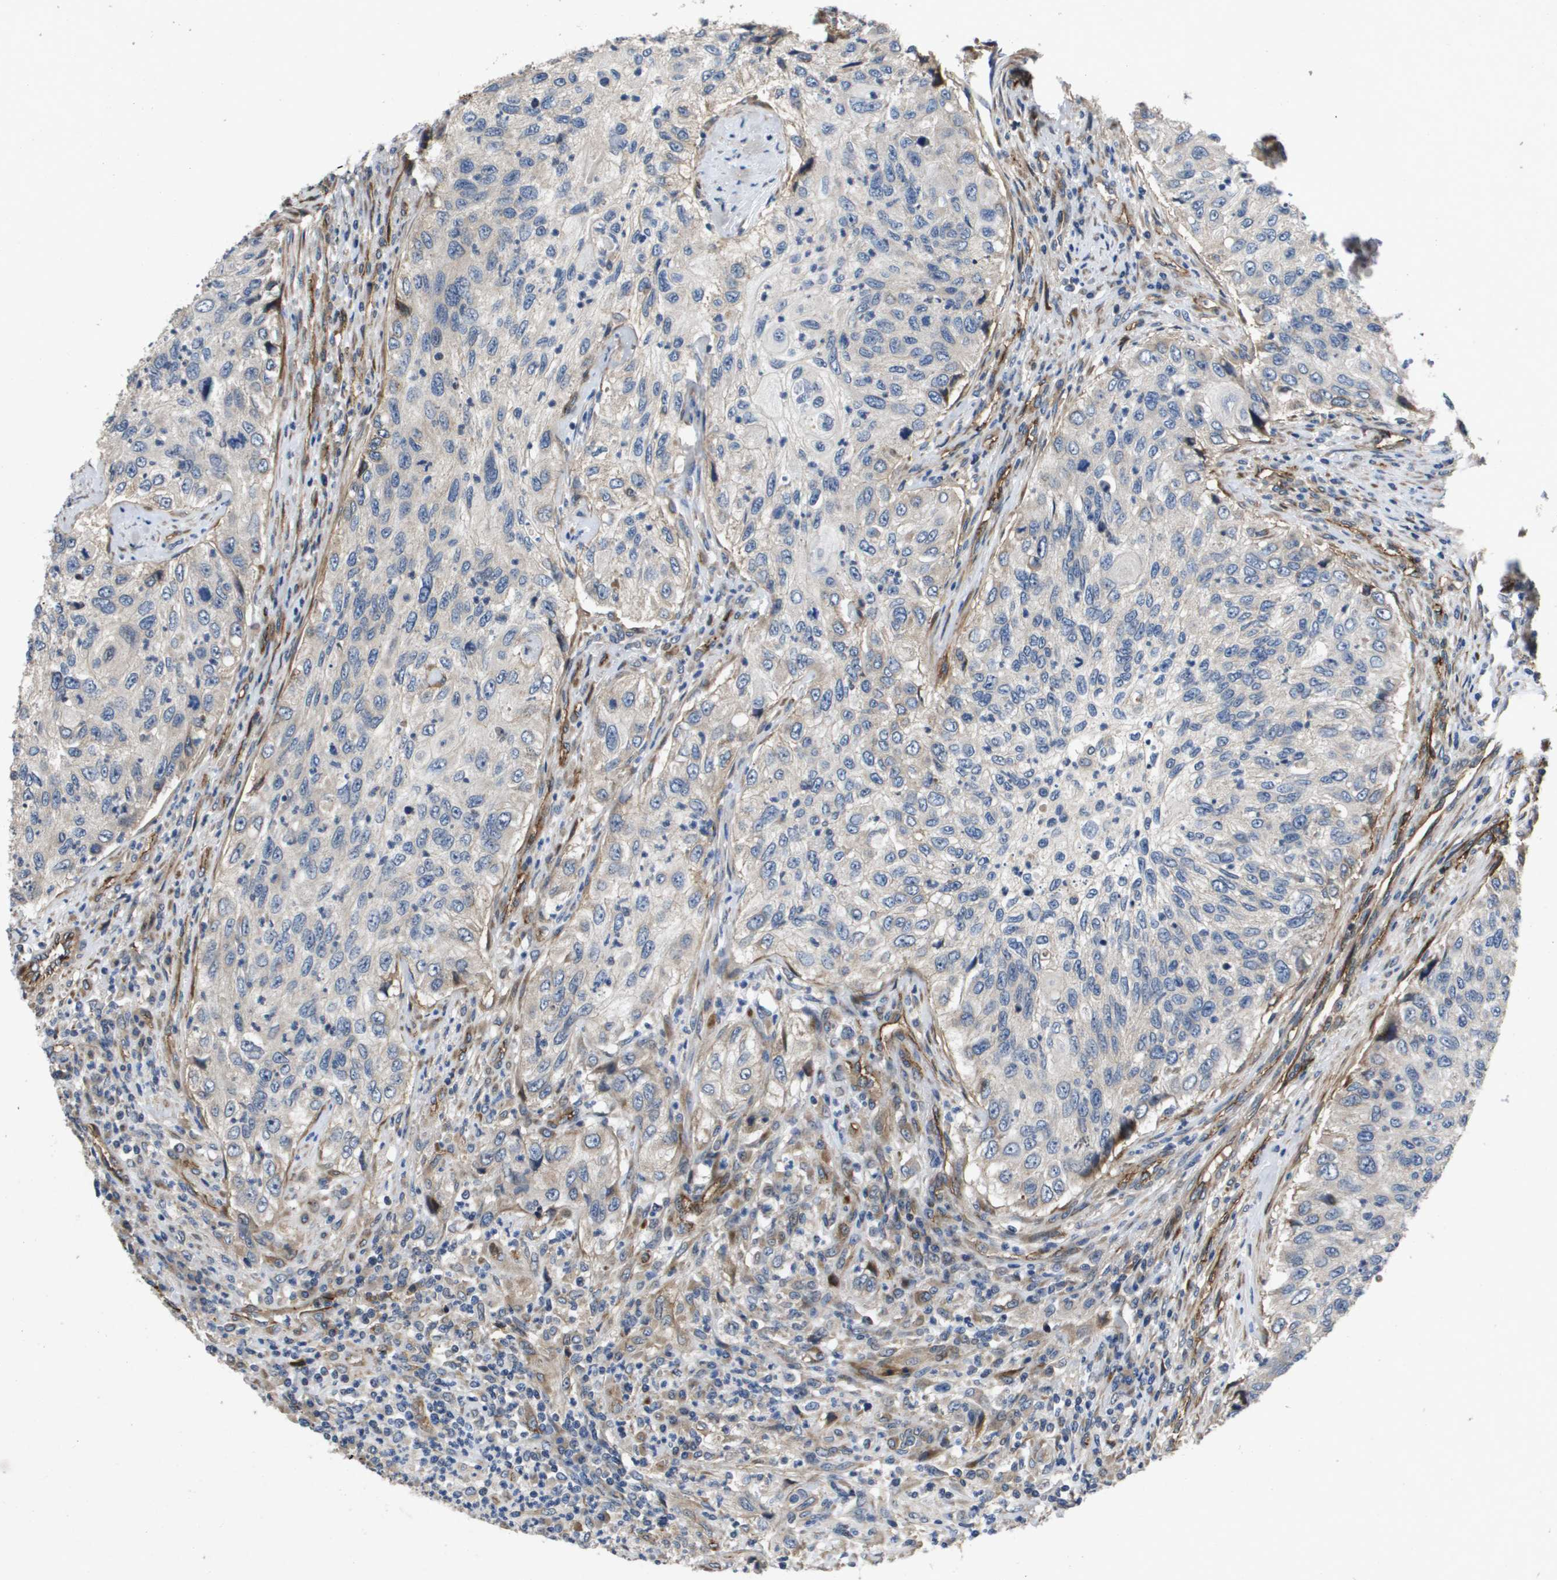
{"staining": {"intensity": "negative", "quantity": "none", "location": "none"}, "tissue": "urothelial cancer", "cell_type": "Tumor cells", "image_type": "cancer", "snomed": [{"axis": "morphology", "description": "Urothelial carcinoma, High grade"}, {"axis": "topography", "description": "Urinary bladder"}], "caption": "The IHC histopathology image has no significant staining in tumor cells of high-grade urothelial carcinoma tissue.", "gene": "ENTPD2", "patient": {"sex": "female", "age": 60}}